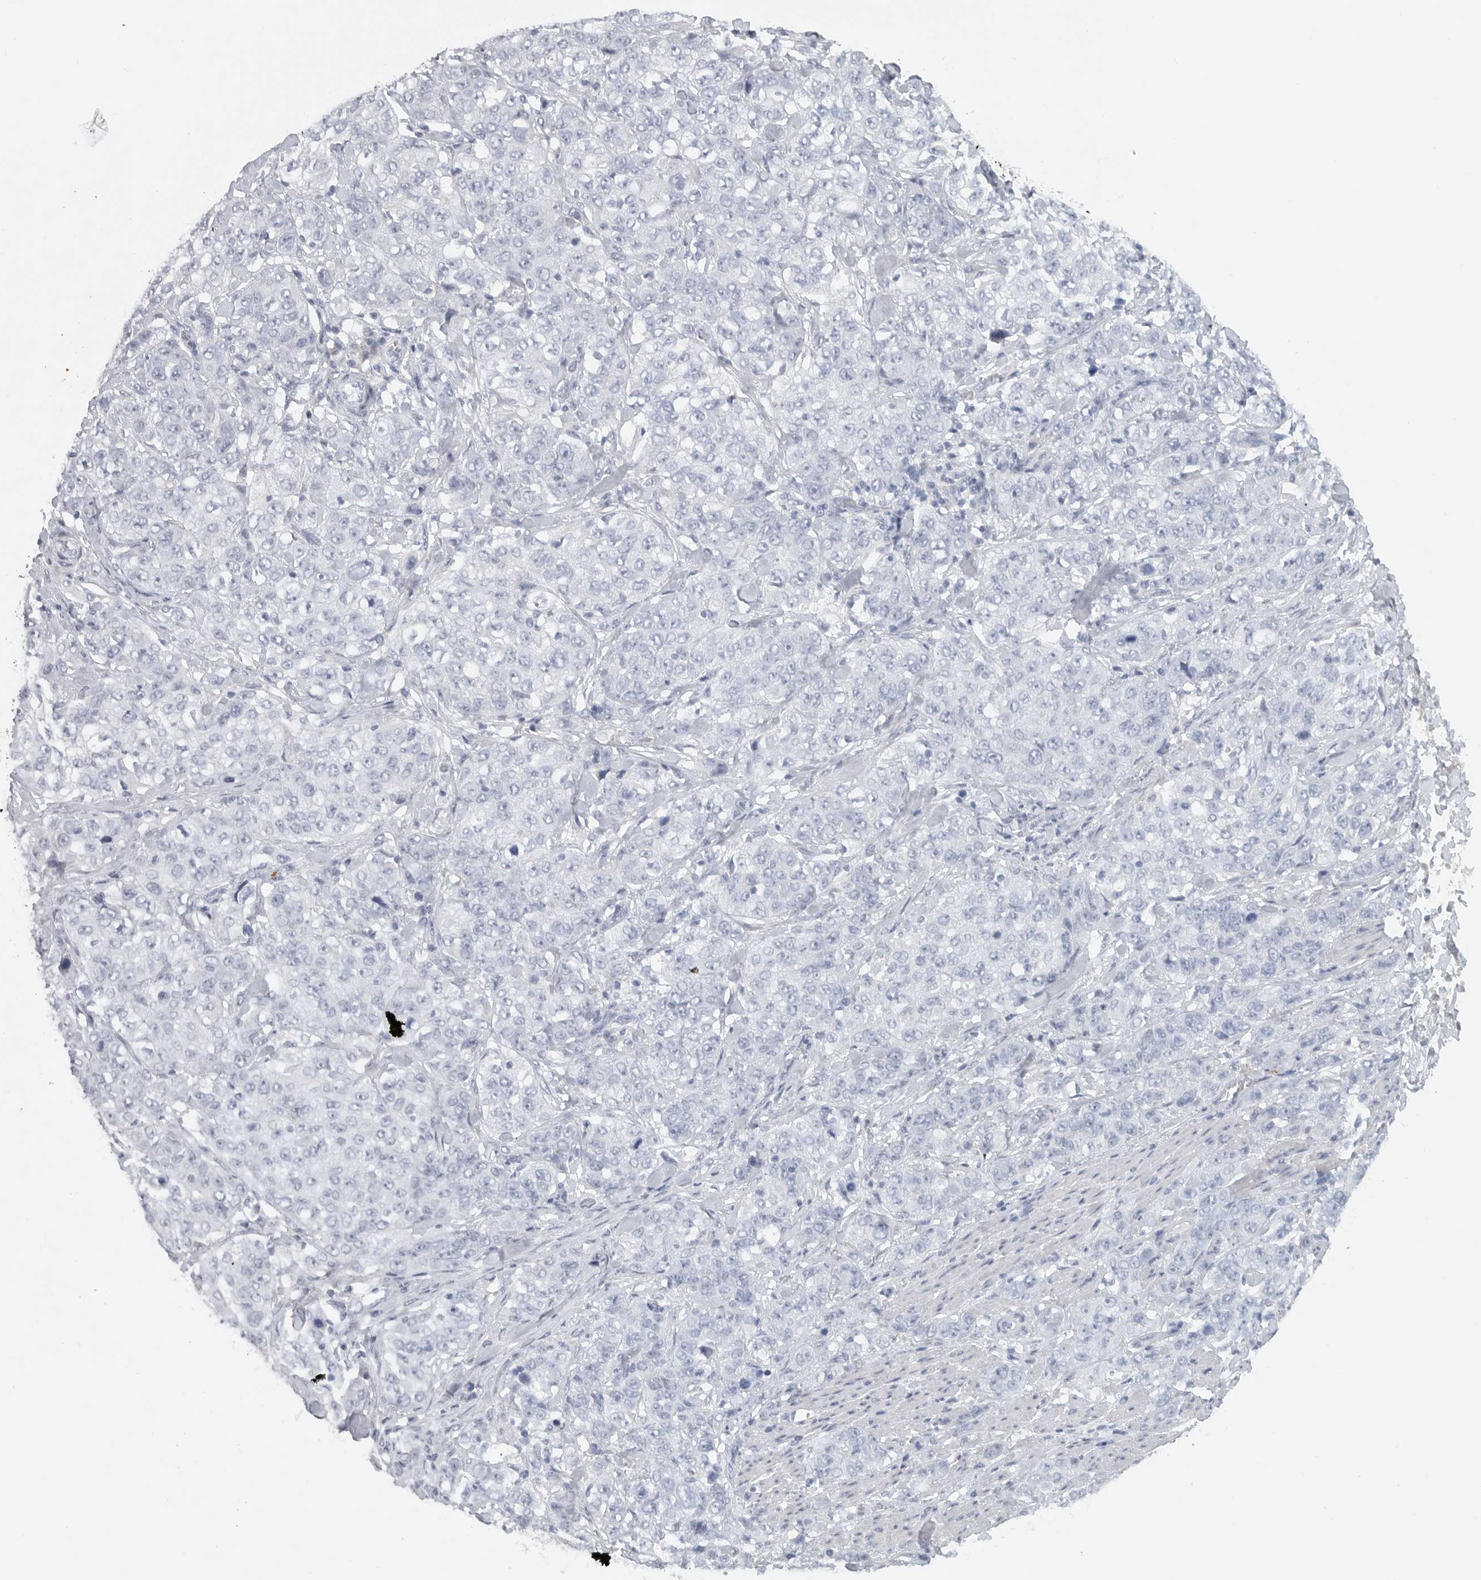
{"staining": {"intensity": "negative", "quantity": "none", "location": "none"}, "tissue": "stomach cancer", "cell_type": "Tumor cells", "image_type": "cancer", "snomed": [{"axis": "morphology", "description": "Adenocarcinoma, NOS"}, {"axis": "topography", "description": "Stomach"}], "caption": "Tumor cells show no significant staining in stomach cancer.", "gene": "PAM", "patient": {"sex": "male", "age": 48}}